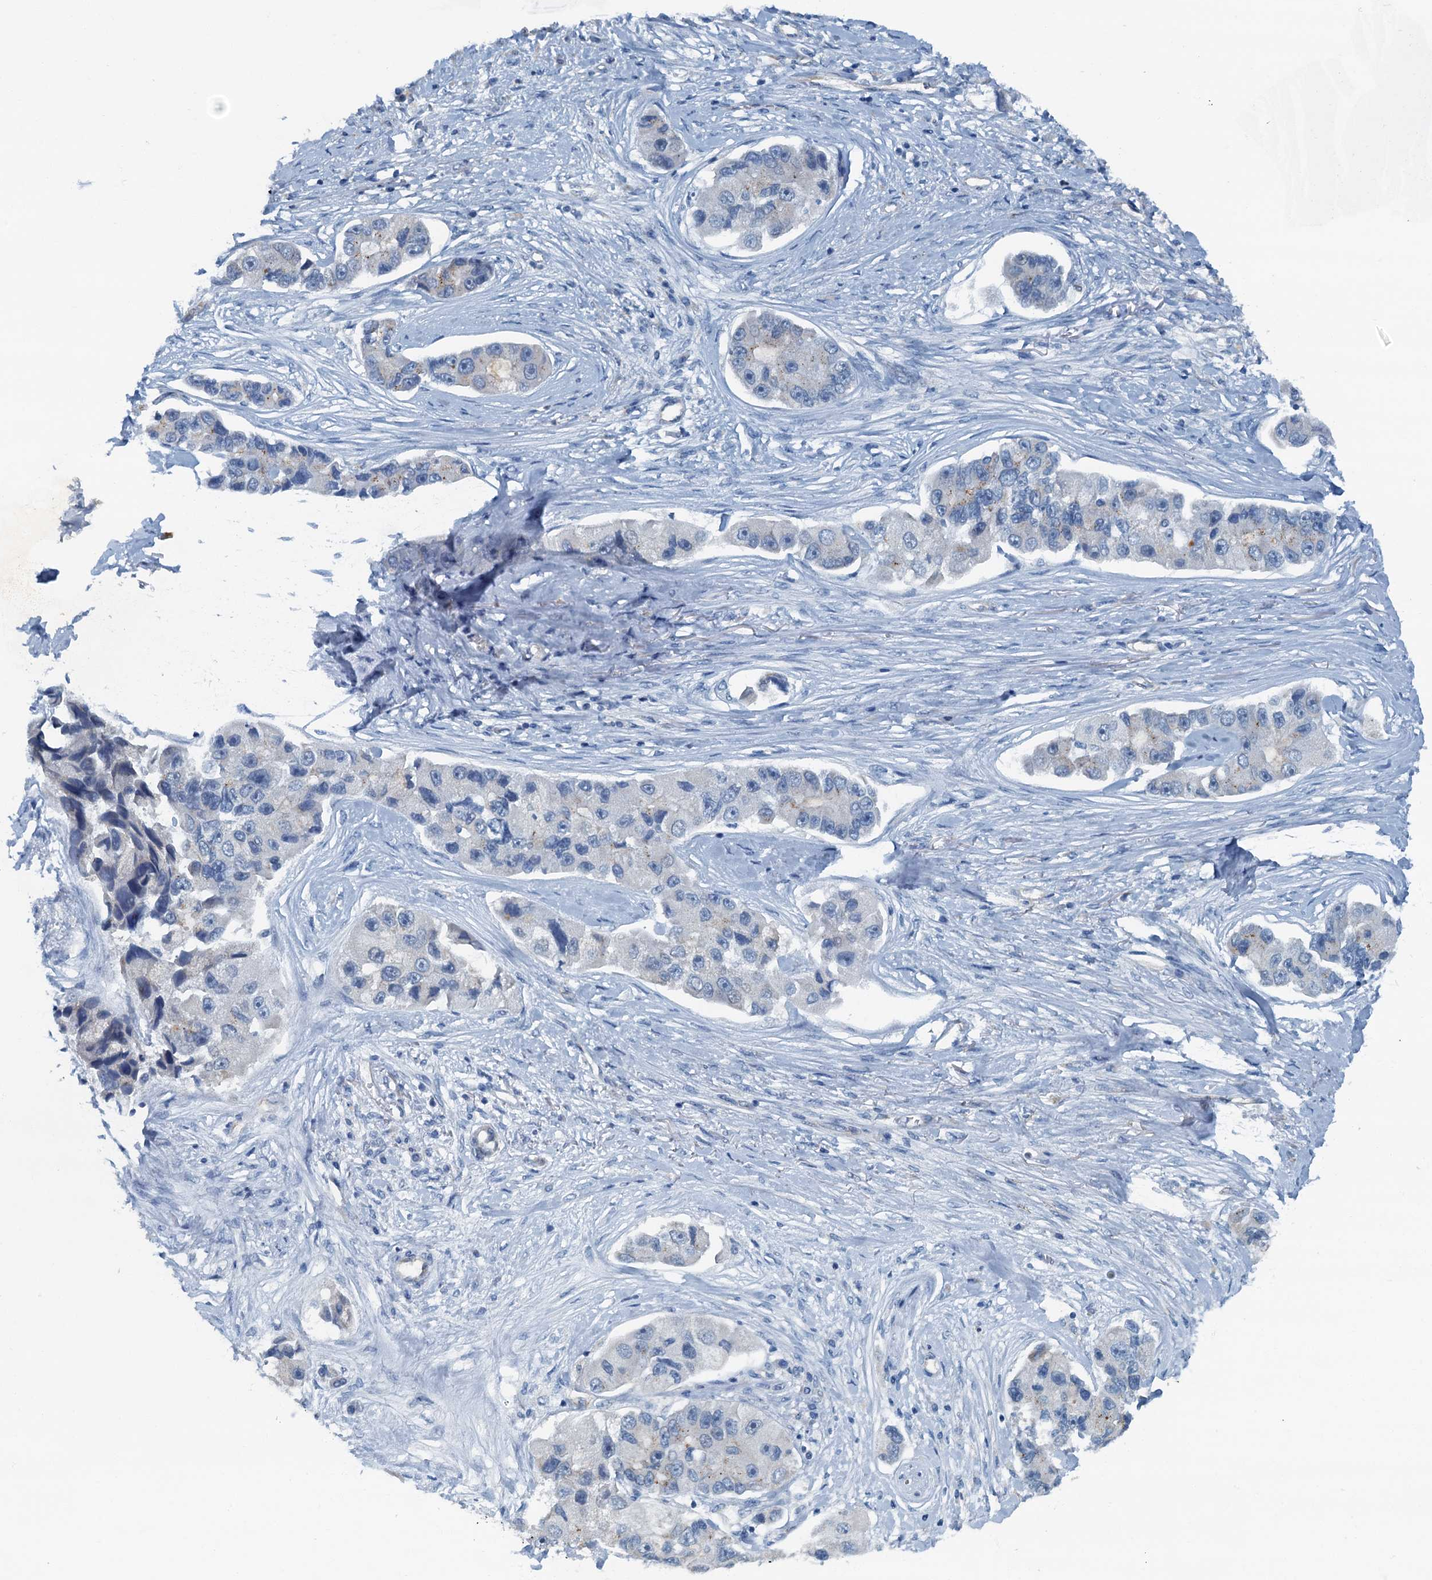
{"staining": {"intensity": "negative", "quantity": "none", "location": "none"}, "tissue": "lung cancer", "cell_type": "Tumor cells", "image_type": "cancer", "snomed": [{"axis": "morphology", "description": "Adenocarcinoma, NOS"}, {"axis": "topography", "description": "Lung"}], "caption": "The photomicrograph shows no significant staining in tumor cells of lung cancer. The staining is performed using DAB (3,3'-diaminobenzidine) brown chromogen with nuclei counter-stained in using hematoxylin.", "gene": "GFOD2", "patient": {"sex": "female", "age": 54}}